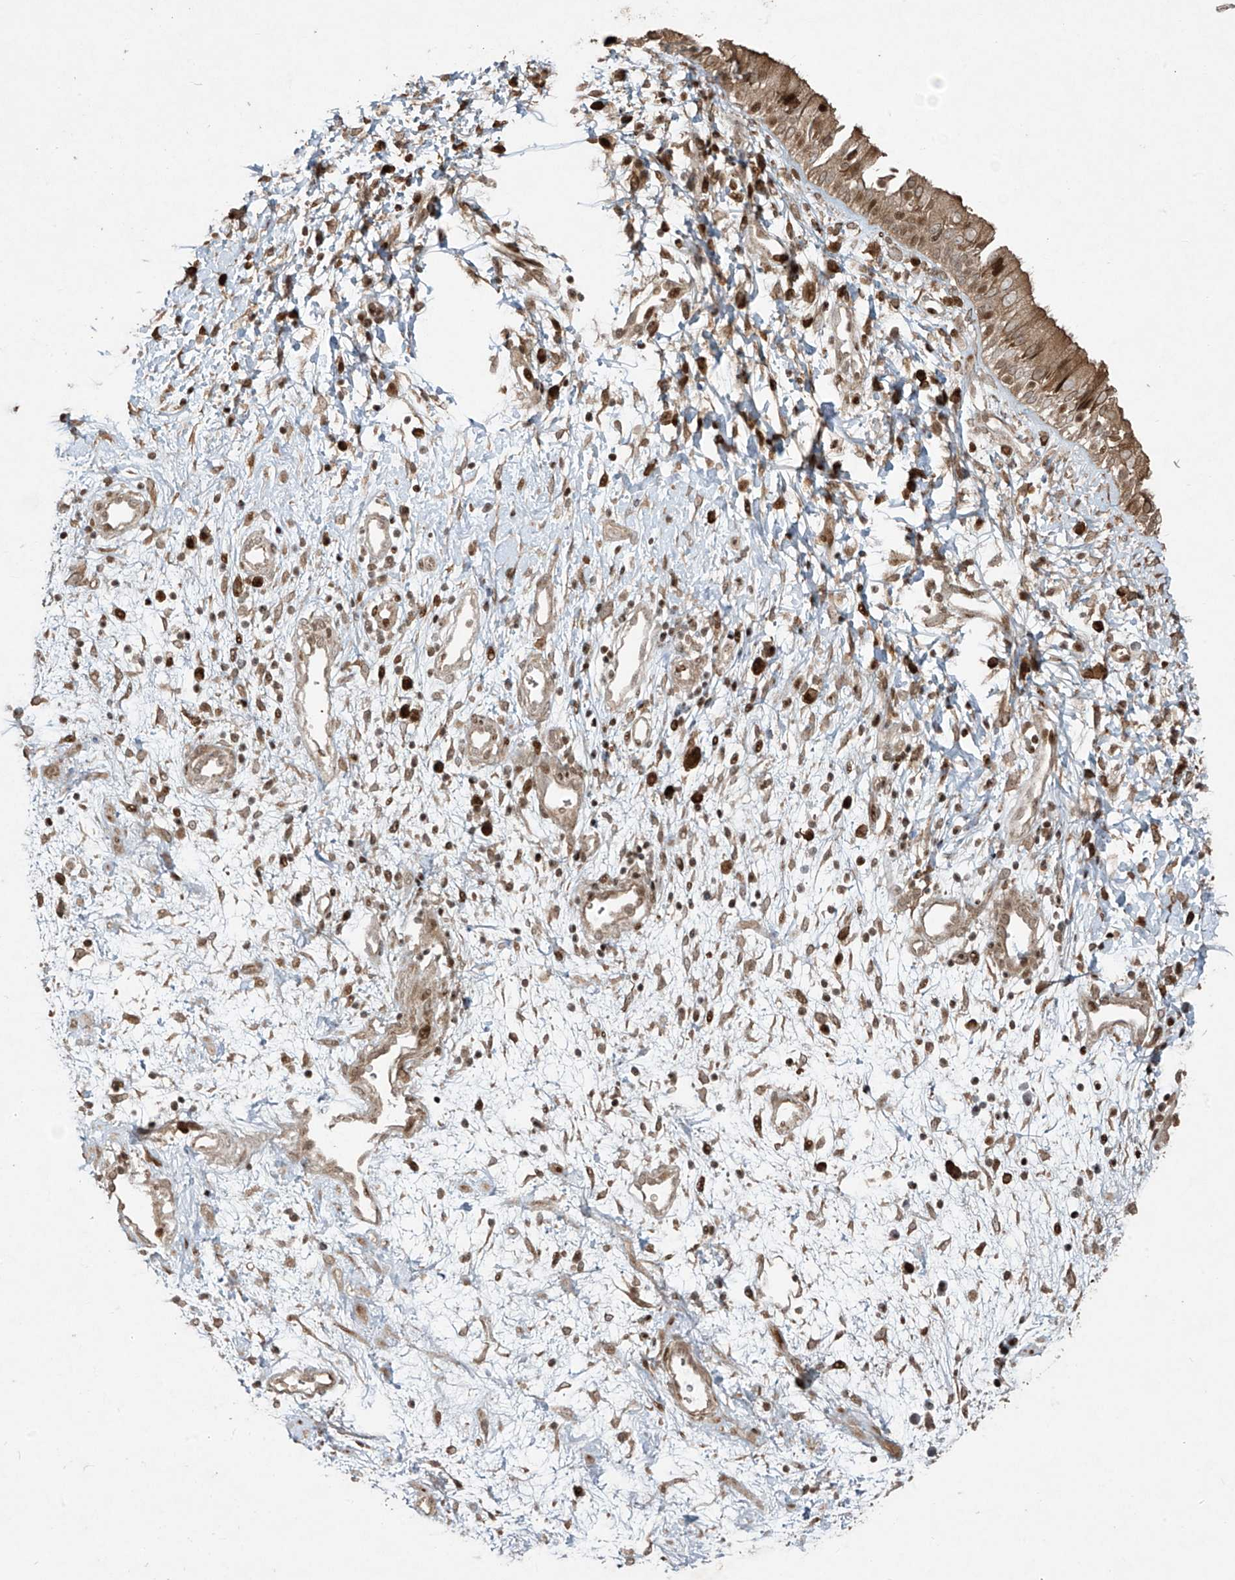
{"staining": {"intensity": "moderate", "quantity": ">75%", "location": "cytoplasmic/membranous,nuclear"}, "tissue": "nasopharynx", "cell_type": "Respiratory epithelial cells", "image_type": "normal", "snomed": [{"axis": "morphology", "description": "Normal tissue, NOS"}, {"axis": "topography", "description": "Nasopharynx"}], "caption": "Respiratory epithelial cells display medium levels of moderate cytoplasmic/membranous,nuclear positivity in about >75% of cells in benign nasopharynx.", "gene": "TTC22", "patient": {"sex": "male", "age": 22}}